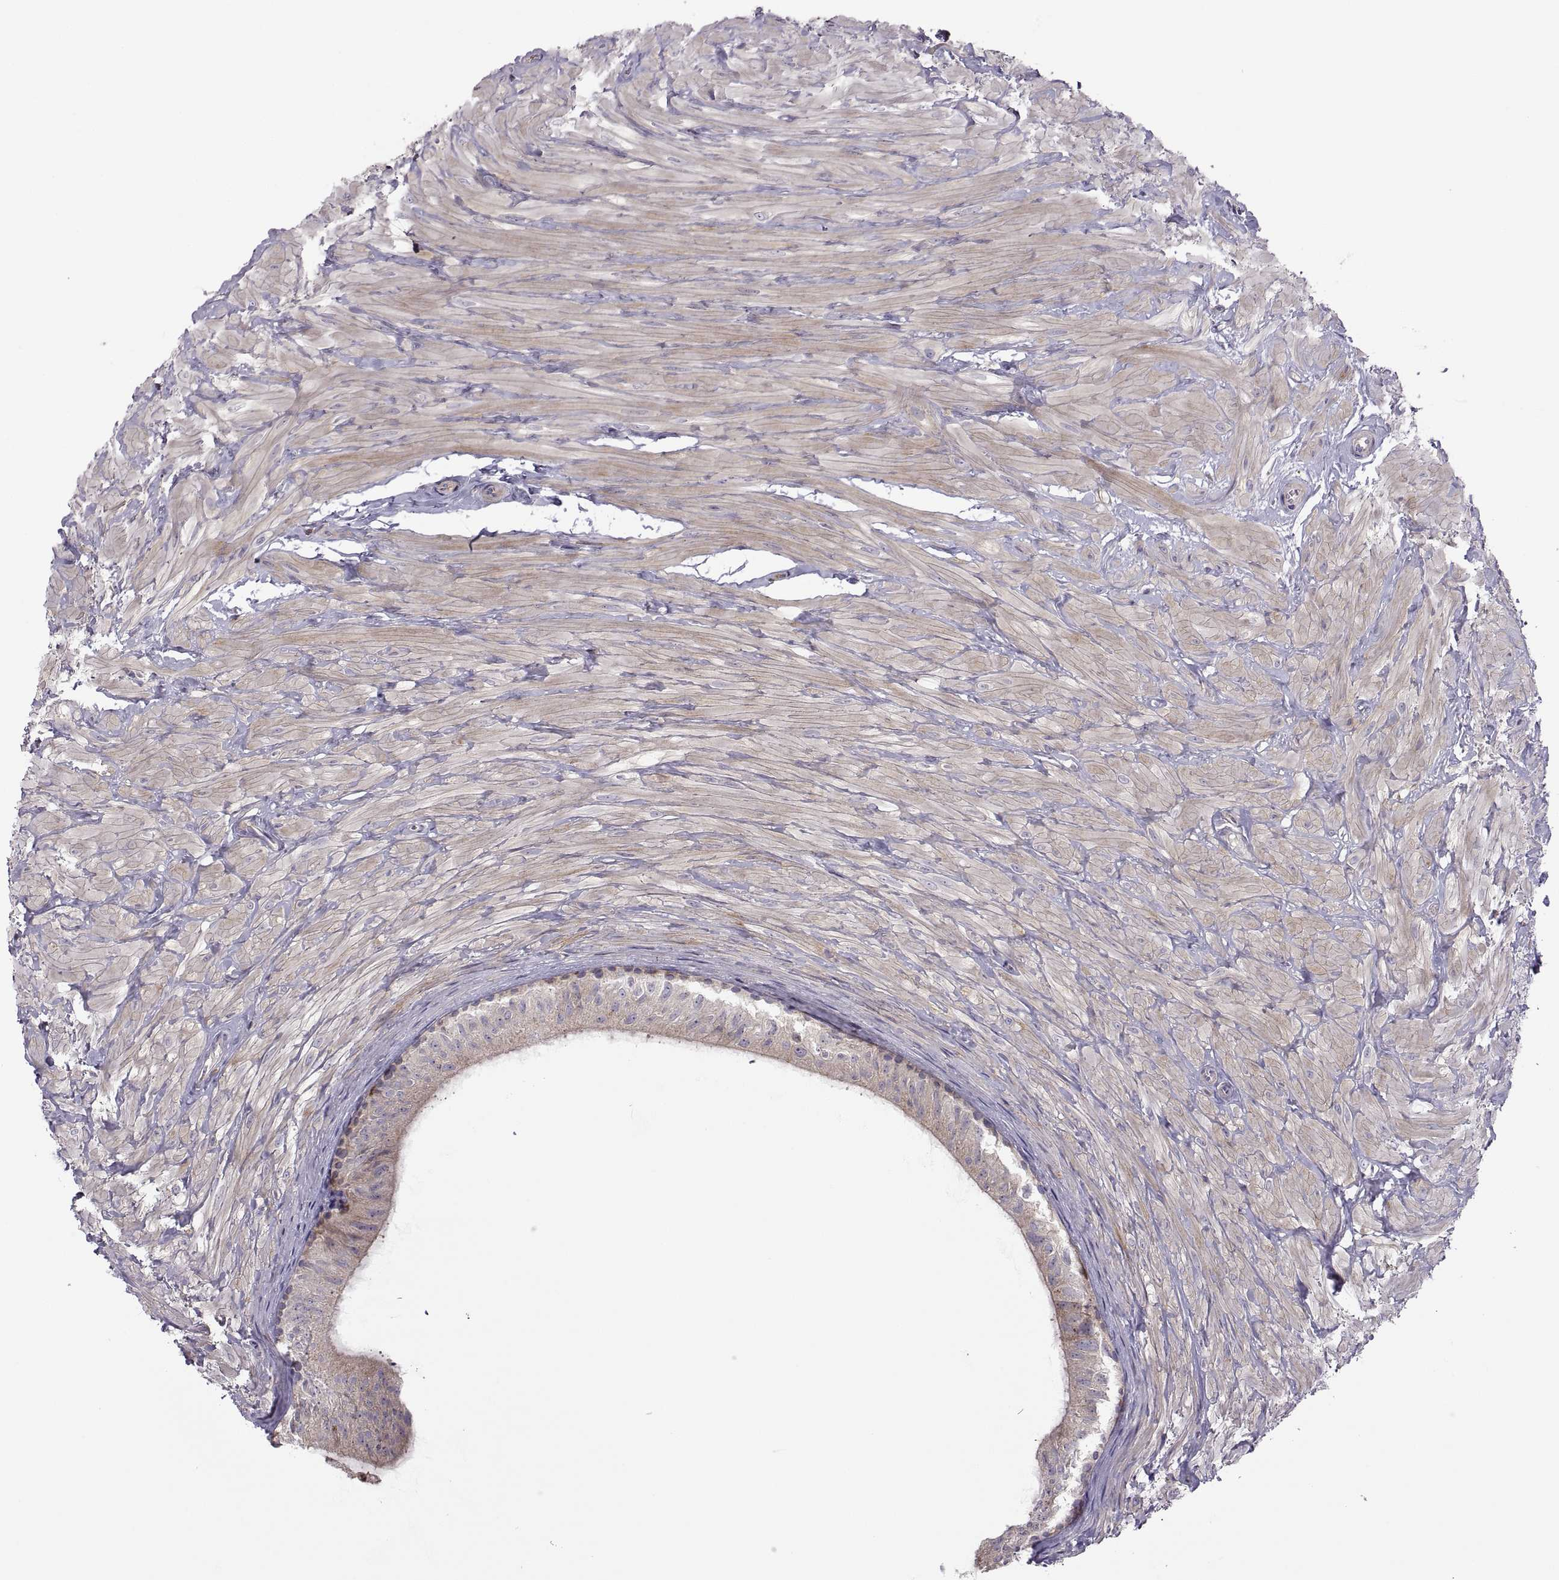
{"staining": {"intensity": "moderate", "quantity": "<25%", "location": "cytoplasmic/membranous"}, "tissue": "epididymis", "cell_type": "Glandular cells", "image_type": "normal", "snomed": [{"axis": "morphology", "description": "Normal tissue, NOS"}, {"axis": "topography", "description": "Epididymis"}], "caption": "This photomicrograph displays immunohistochemistry (IHC) staining of unremarkable human epididymis, with low moderate cytoplasmic/membranous staining in about <25% of glandular cells.", "gene": "SPATA32", "patient": {"sex": "male", "age": 32}}